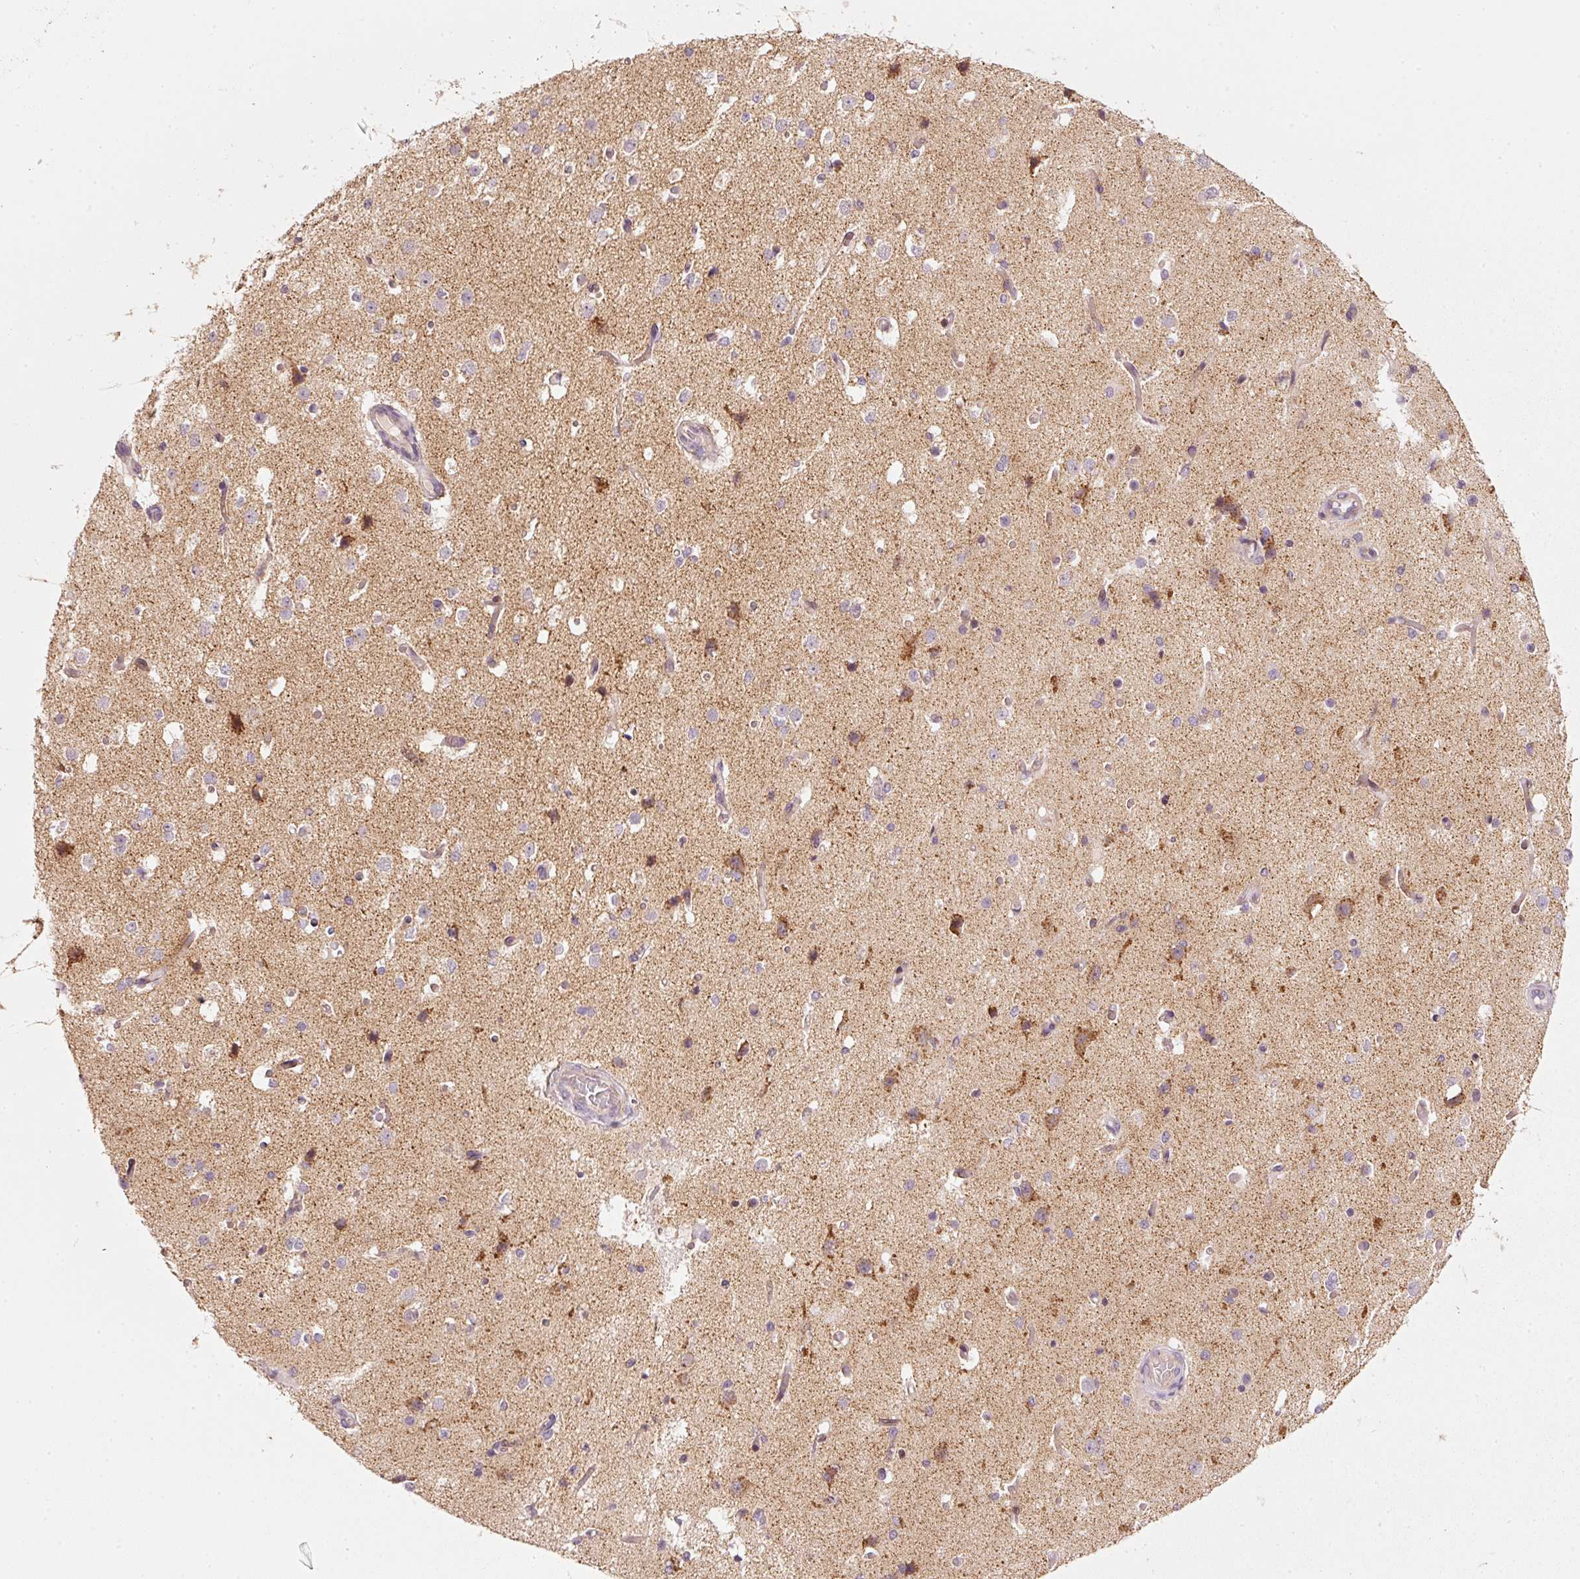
{"staining": {"intensity": "negative", "quantity": "none", "location": "none"}, "tissue": "cerebral cortex", "cell_type": "Endothelial cells", "image_type": "normal", "snomed": [{"axis": "morphology", "description": "Normal tissue, NOS"}, {"axis": "morphology", "description": "Inflammation, NOS"}, {"axis": "topography", "description": "Cerebral cortex"}], "caption": "Immunohistochemistry micrograph of benign human cerebral cortex stained for a protein (brown), which displays no positivity in endothelial cells.", "gene": "TOB2", "patient": {"sex": "male", "age": 6}}